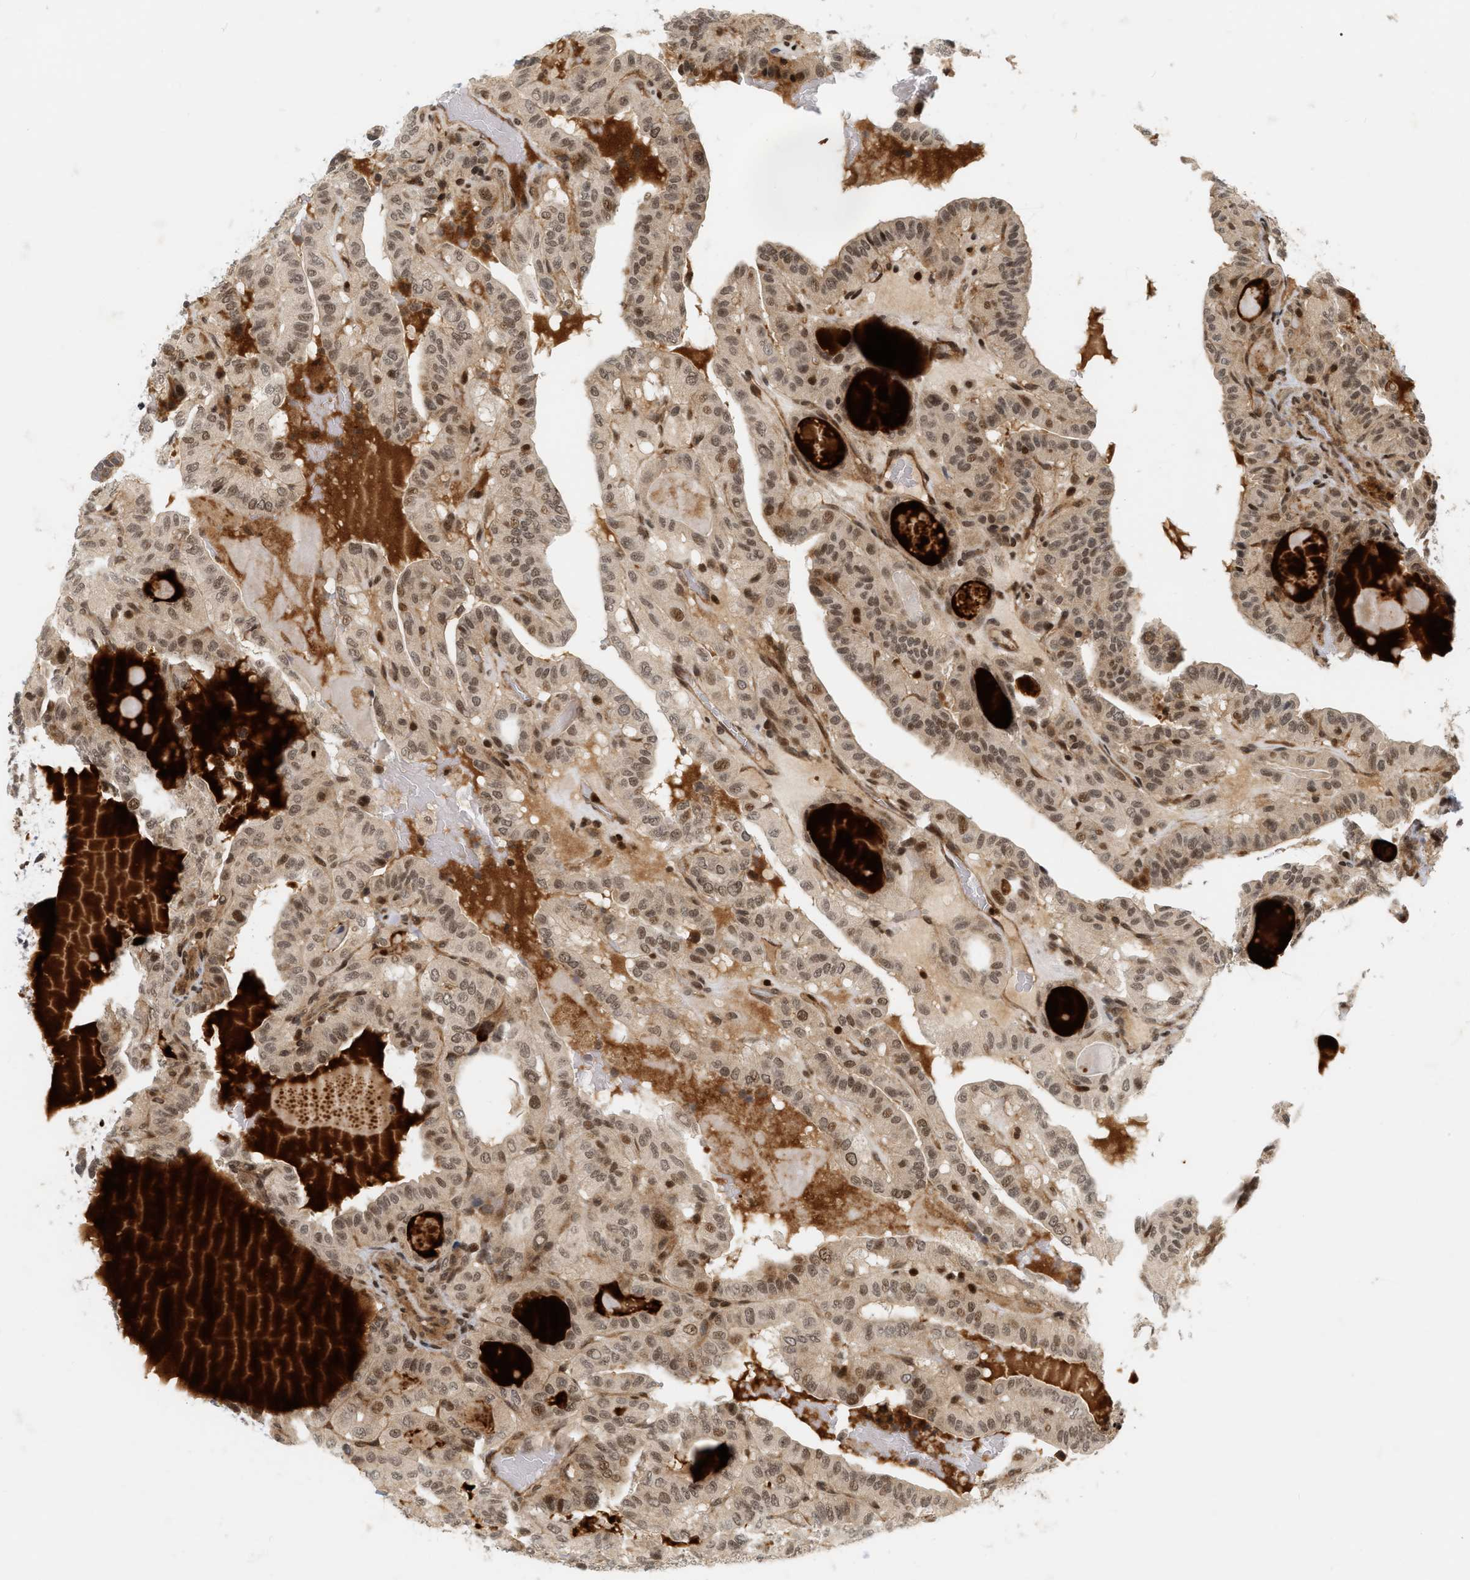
{"staining": {"intensity": "weak", "quantity": ">75%", "location": "cytoplasmic/membranous,nuclear"}, "tissue": "thyroid cancer", "cell_type": "Tumor cells", "image_type": "cancer", "snomed": [{"axis": "morphology", "description": "Papillary adenocarcinoma, NOS"}, {"axis": "topography", "description": "Thyroid gland"}], "caption": "An IHC histopathology image of tumor tissue is shown. Protein staining in brown highlights weak cytoplasmic/membranous and nuclear positivity in thyroid cancer within tumor cells.", "gene": "NFE2L2", "patient": {"sex": "male", "age": 77}}